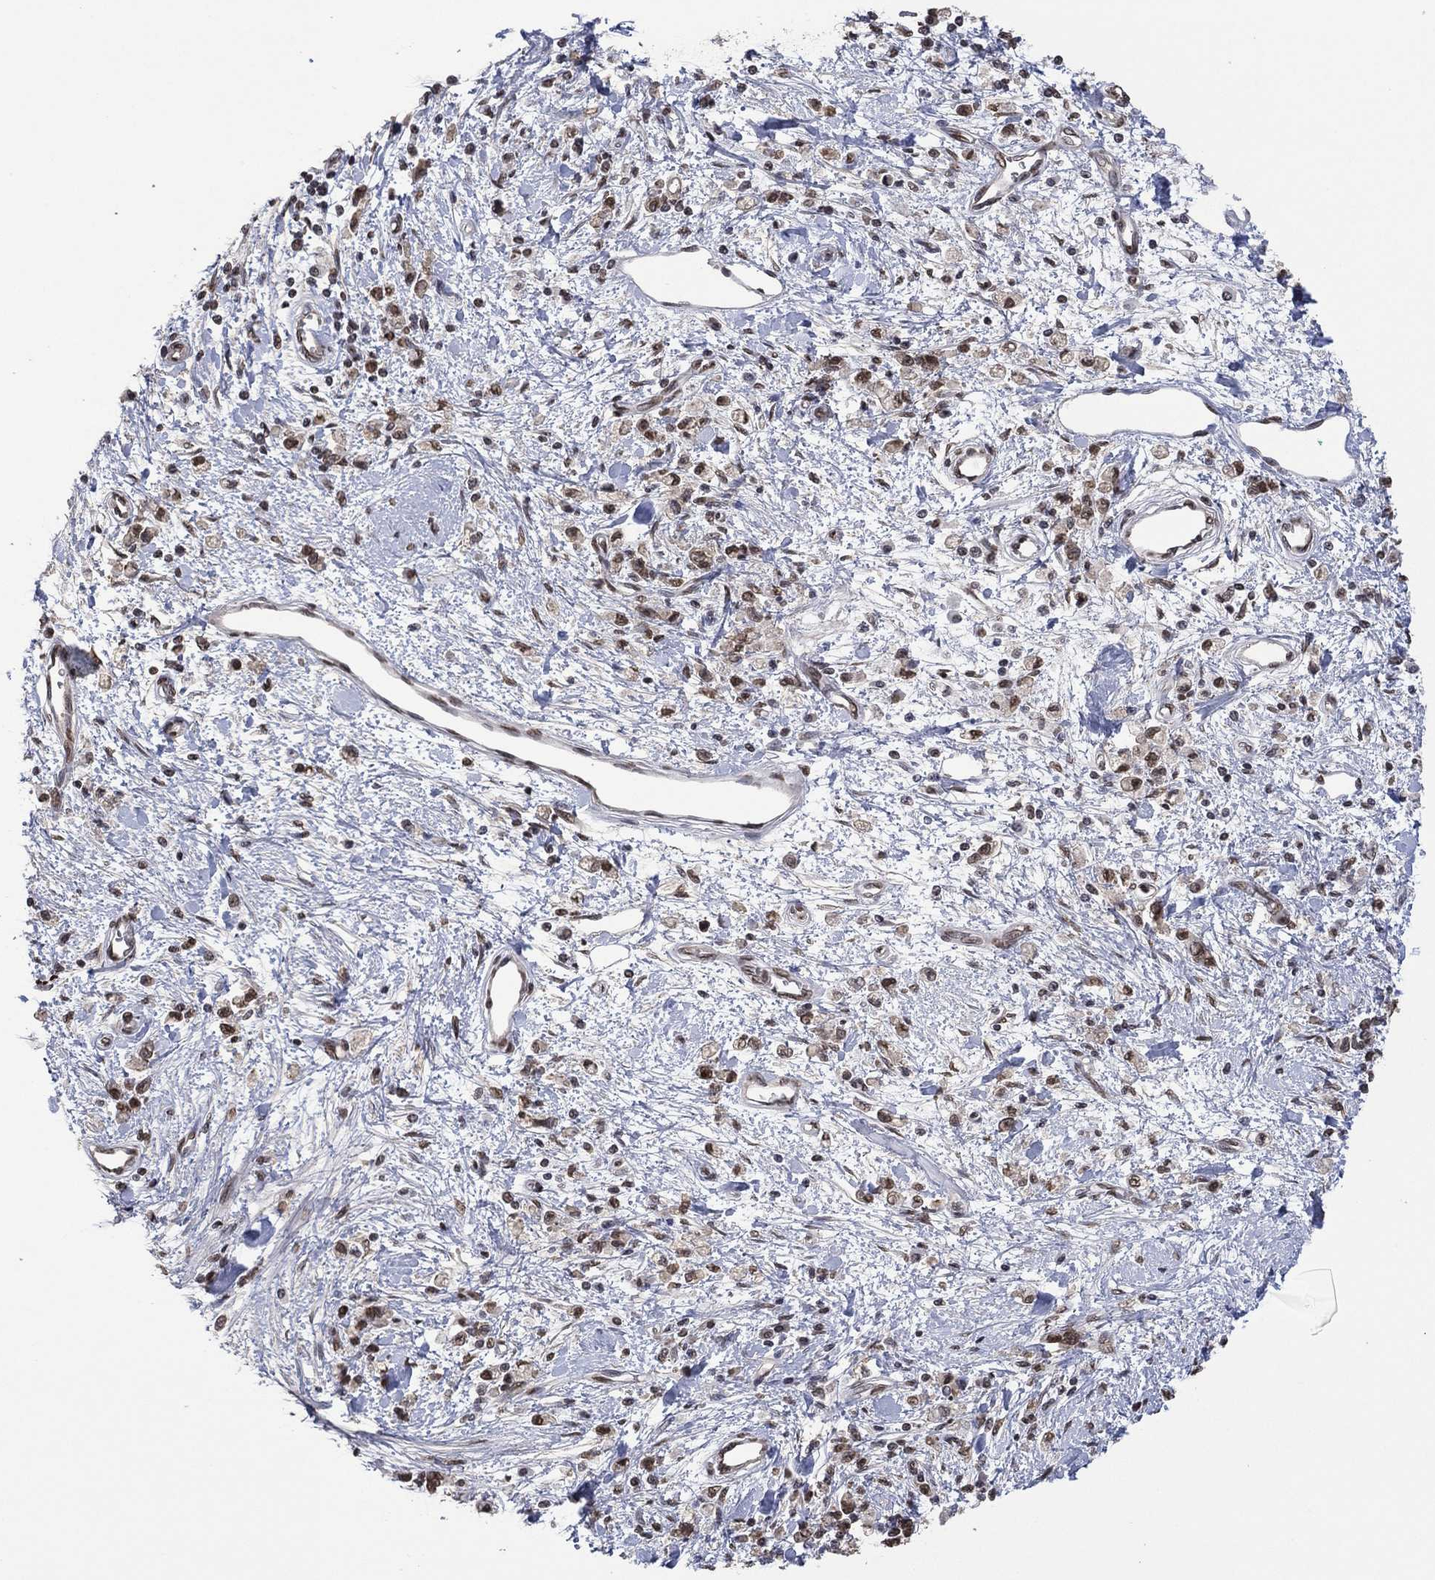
{"staining": {"intensity": "moderate", "quantity": ">75%", "location": "nuclear"}, "tissue": "stomach cancer", "cell_type": "Tumor cells", "image_type": "cancer", "snomed": [{"axis": "morphology", "description": "Adenocarcinoma, NOS"}, {"axis": "topography", "description": "Stomach"}], "caption": "Immunohistochemistry of stomach adenocarcinoma demonstrates medium levels of moderate nuclear staining in approximately >75% of tumor cells. (DAB (3,3'-diaminobenzidine) IHC with brightfield microscopy, high magnification).", "gene": "EHMT1", "patient": {"sex": "male", "age": 77}}